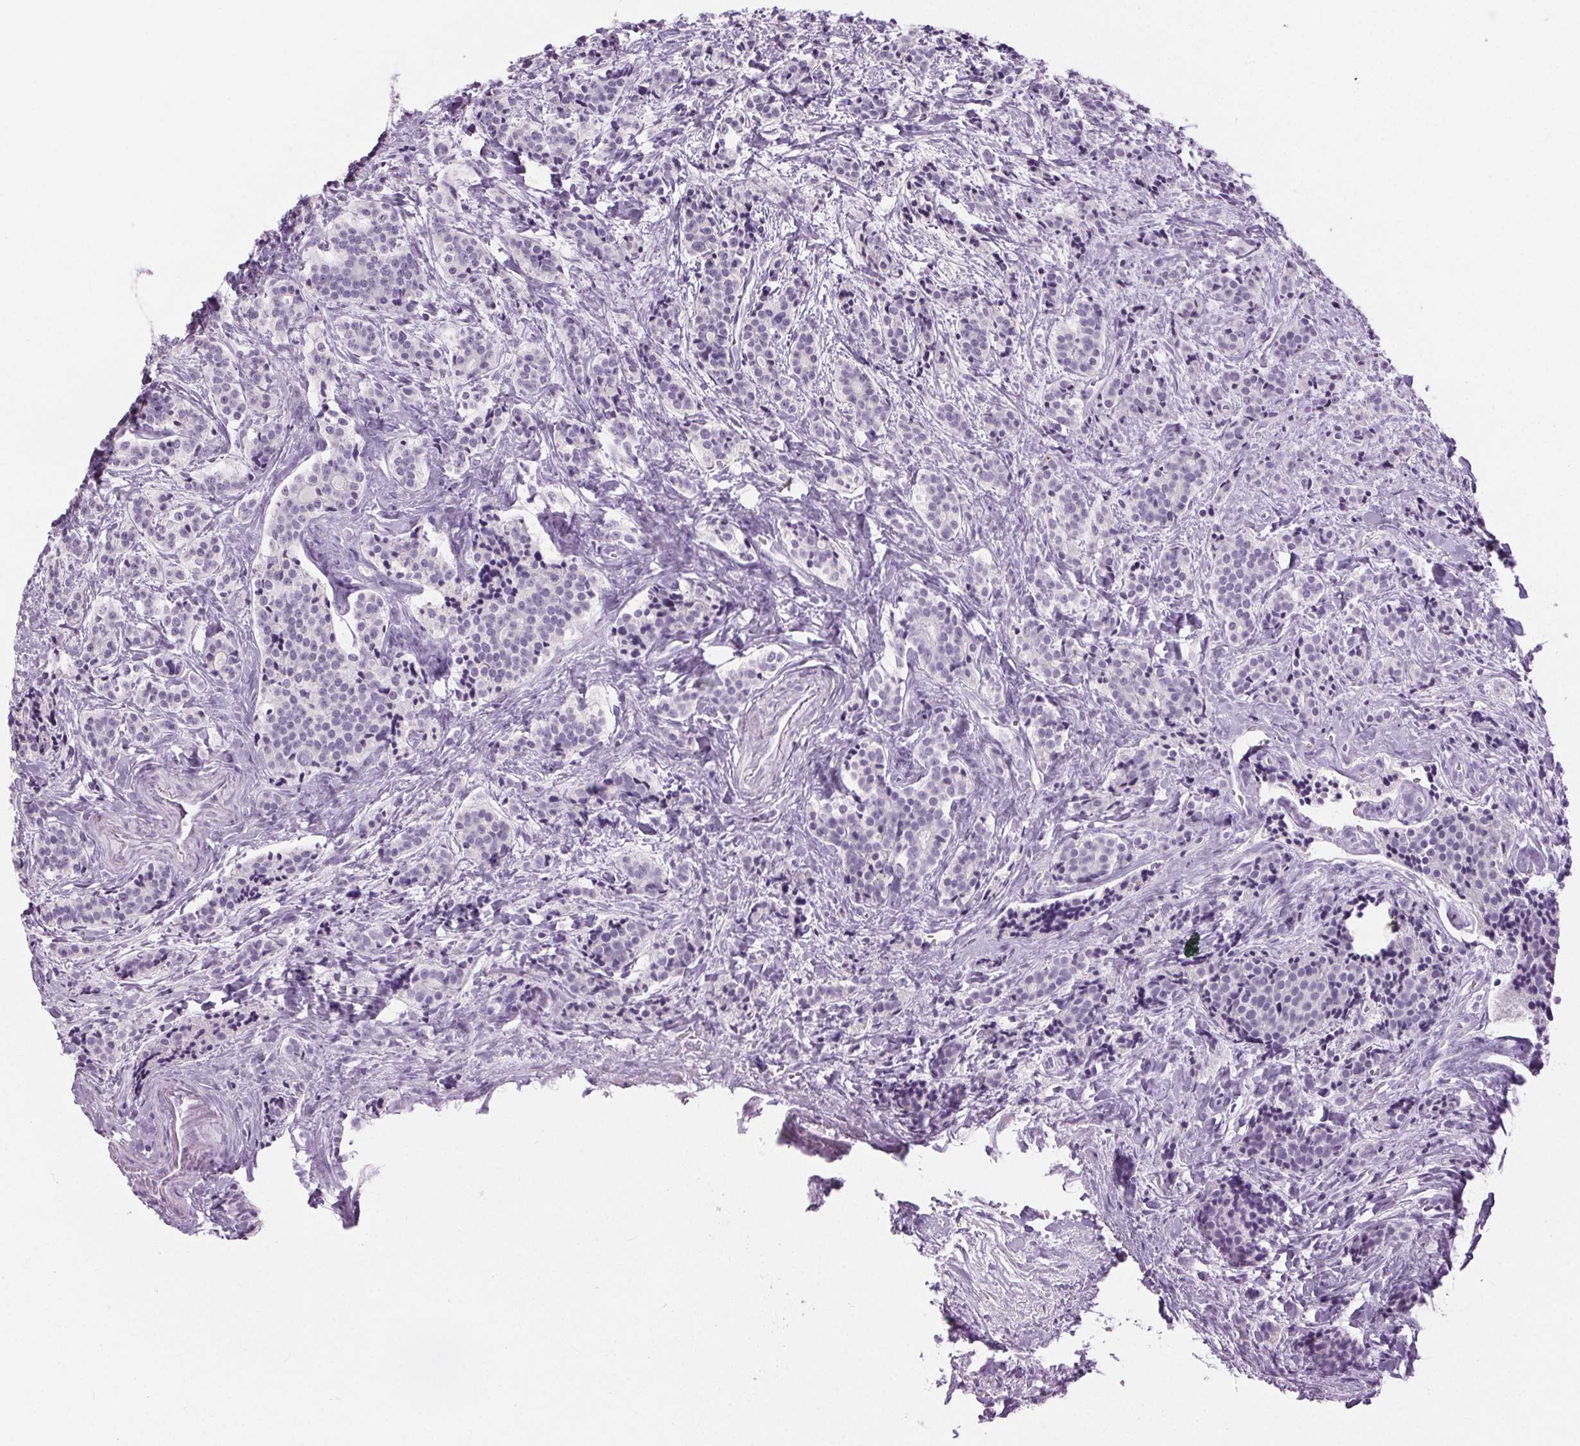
{"staining": {"intensity": "negative", "quantity": "none", "location": "none"}, "tissue": "carcinoid", "cell_type": "Tumor cells", "image_type": "cancer", "snomed": [{"axis": "morphology", "description": "Carcinoid, malignant, NOS"}, {"axis": "topography", "description": "Small intestine"}], "caption": "Immunohistochemistry histopathology image of neoplastic tissue: human carcinoid (malignant) stained with DAB (3,3'-diaminobenzidine) reveals no significant protein staining in tumor cells.", "gene": "BEND2", "patient": {"sex": "female", "age": 73}}